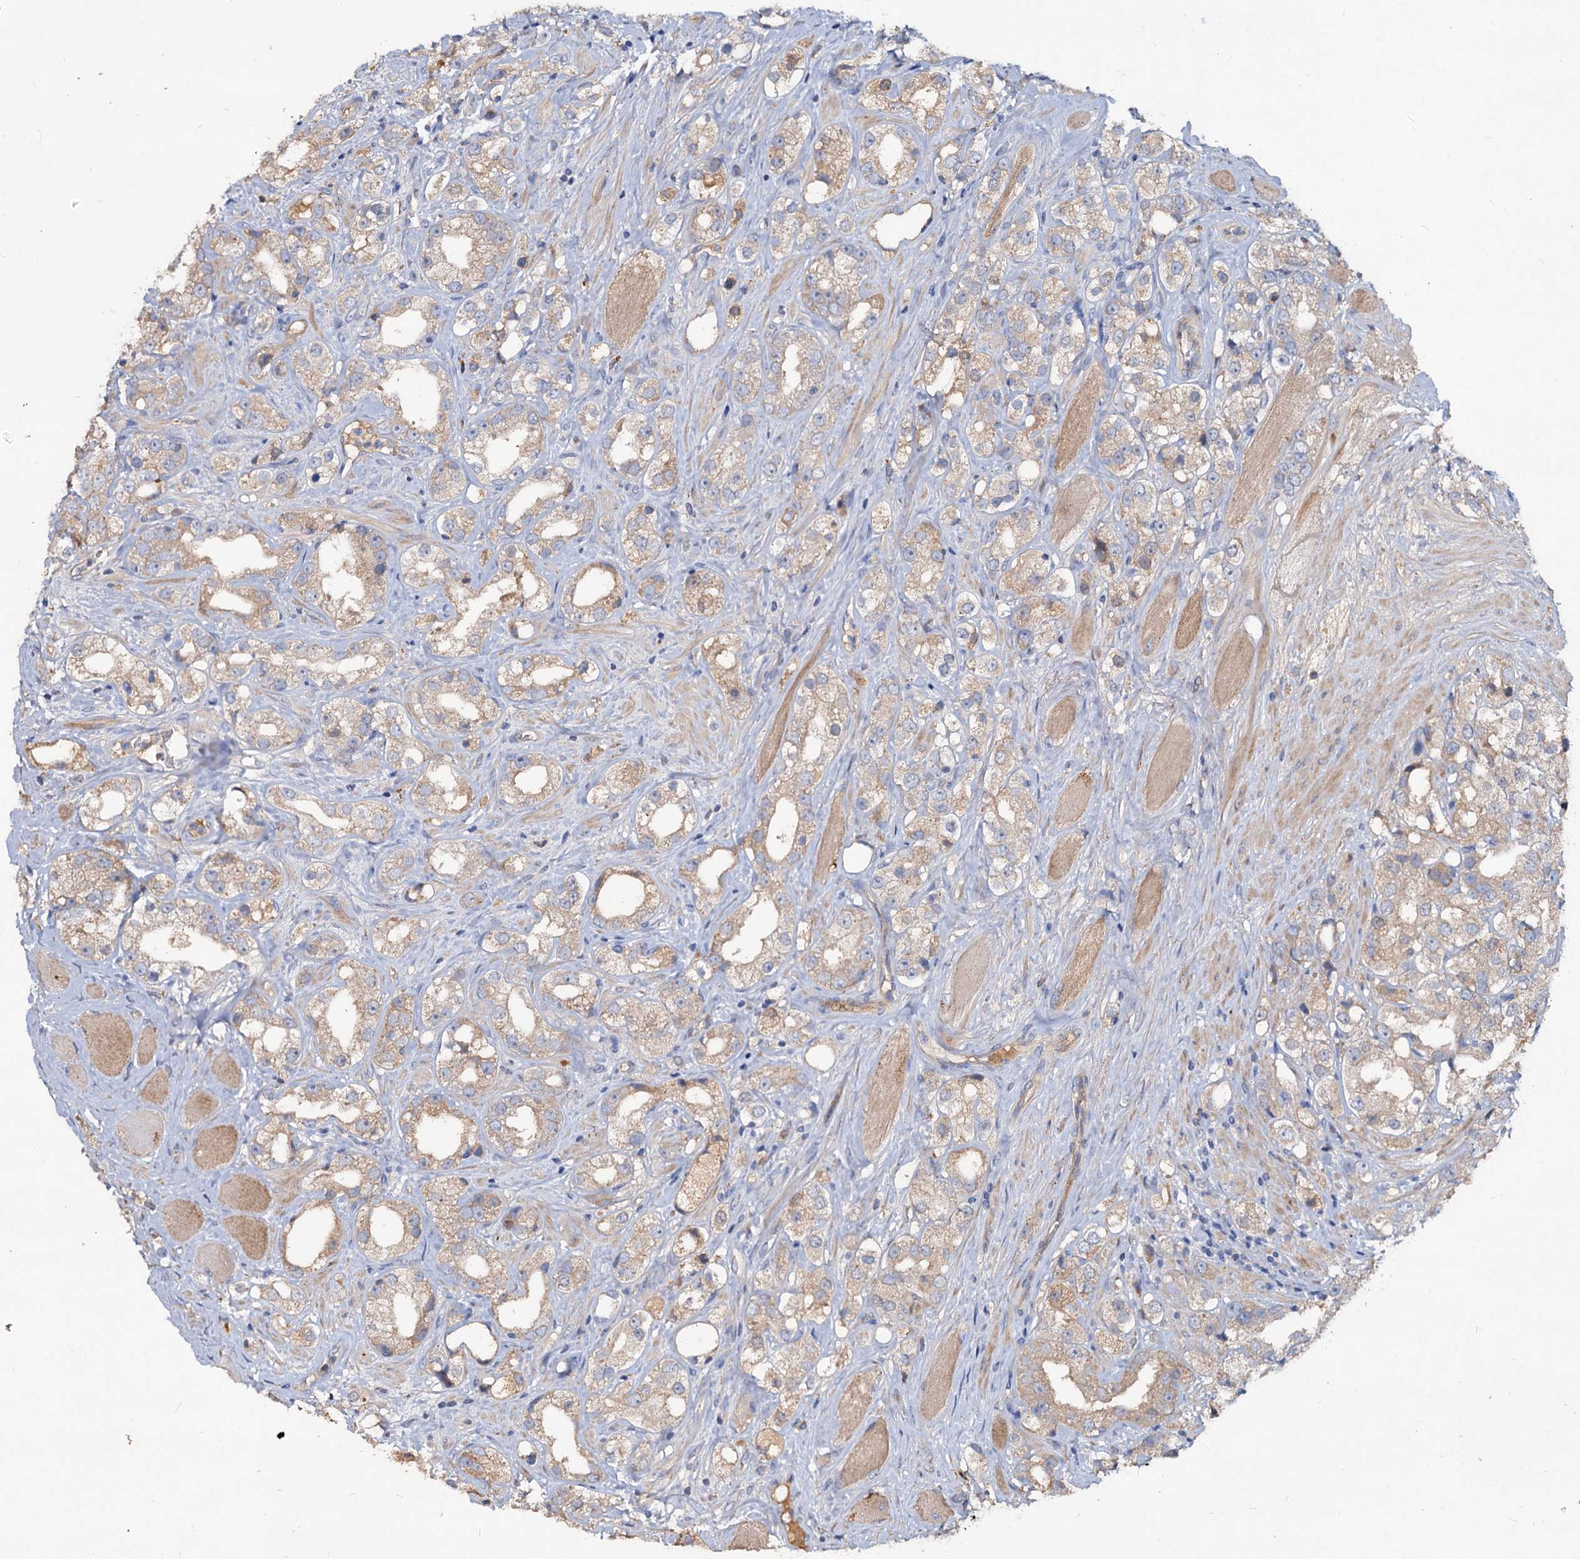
{"staining": {"intensity": "moderate", "quantity": ">75%", "location": "cytoplasmic/membranous"}, "tissue": "prostate cancer", "cell_type": "Tumor cells", "image_type": "cancer", "snomed": [{"axis": "morphology", "description": "Adenocarcinoma, NOS"}, {"axis": "topography", "description": "Prostate"}], "caption": "High-power microscopy captured an immunohistochemistry (IHC) image of prostate adenocarcinoma, revealing moderate cytoplasmic/membranous positivity in approximately >75% of tumor cells. Immunohistochemistry stains the protein of interest in brown and the nuclei are stained blue.", "gene": "ACY3", "patient": {"sex": "male", "age": 79}}